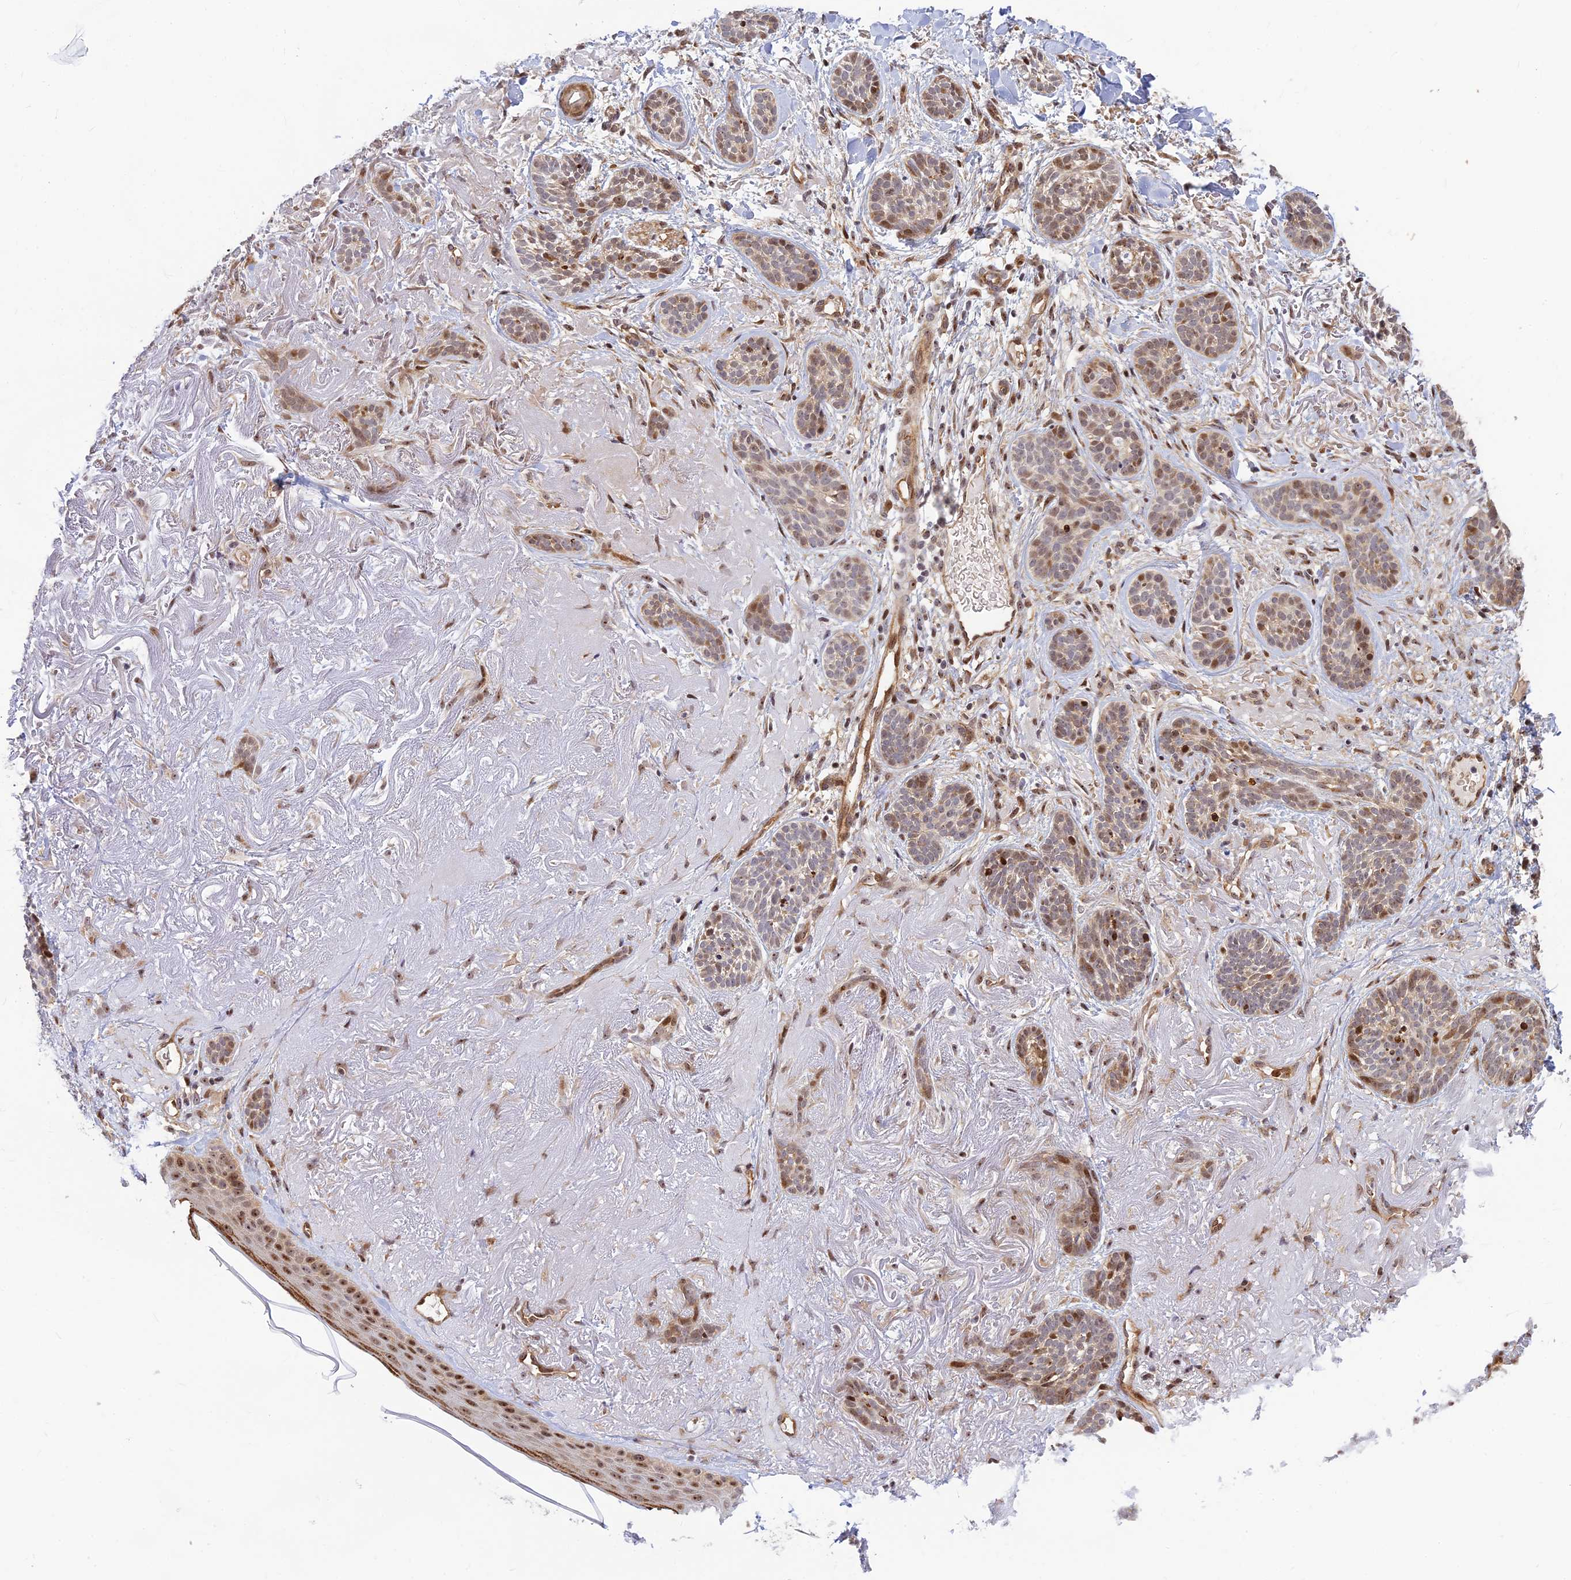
{"staining": {"intensity": "moderate", "quantity": "25%-75%", "location": "nuclear"}, "tissue": "skin cancer", "cell_type": "Tumor cells", "image_type": "cancer", "snomed": [{"axis": "morphology", "description": "Basal cell carcinoma"}, {"axis": "topography", "description": "Skin"}], "caption": "Protein staining by immunohistochemistry (IHC) displays moderate nuclear expression in about 25%-75% of tumor cells in basal cell carcinoma (skin). (Brightfield microscopy of DAB IHC at high magnification).", "gene": "UFSP2", "patient": {"sex": "male", "age": 71}}